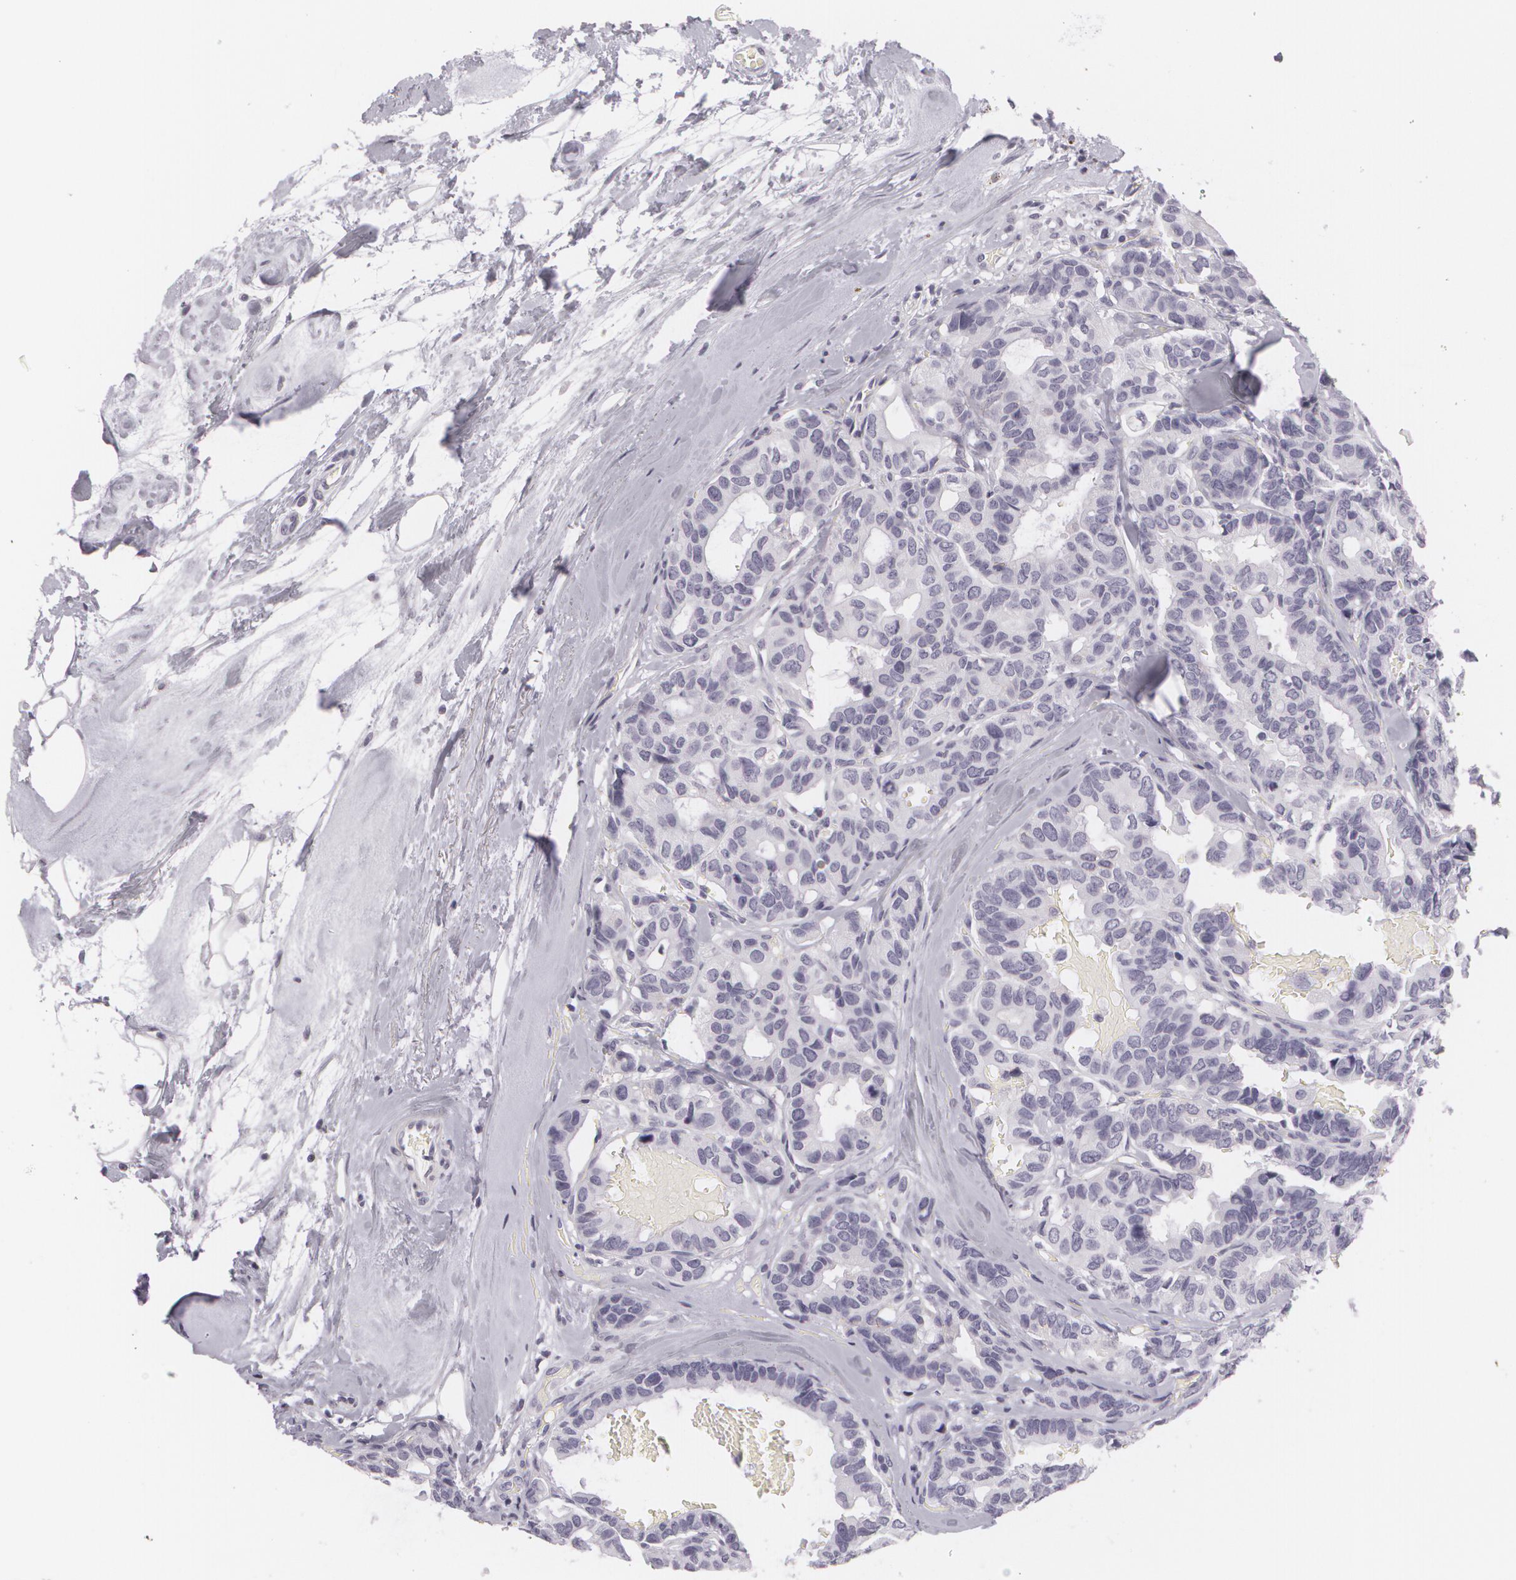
{"staining": {"intensity": "negative", "quantity": "none", "location": "none"}, "tissue": "breast cancer", "cell_type": "Tumor cells", "image_type": "cancer", "snomed": [{"axis": "morphology", "description": "Duct carcinoma"}, {"axis": "topography", "description": "Breast"}], "caption": "This is an IHC histopathology image of human breast cancer (invasive ductal carcinoma). There is no staining in tumor cells.", "gene": "MAP2", "patient": {"sex": "female", "age": 69}}